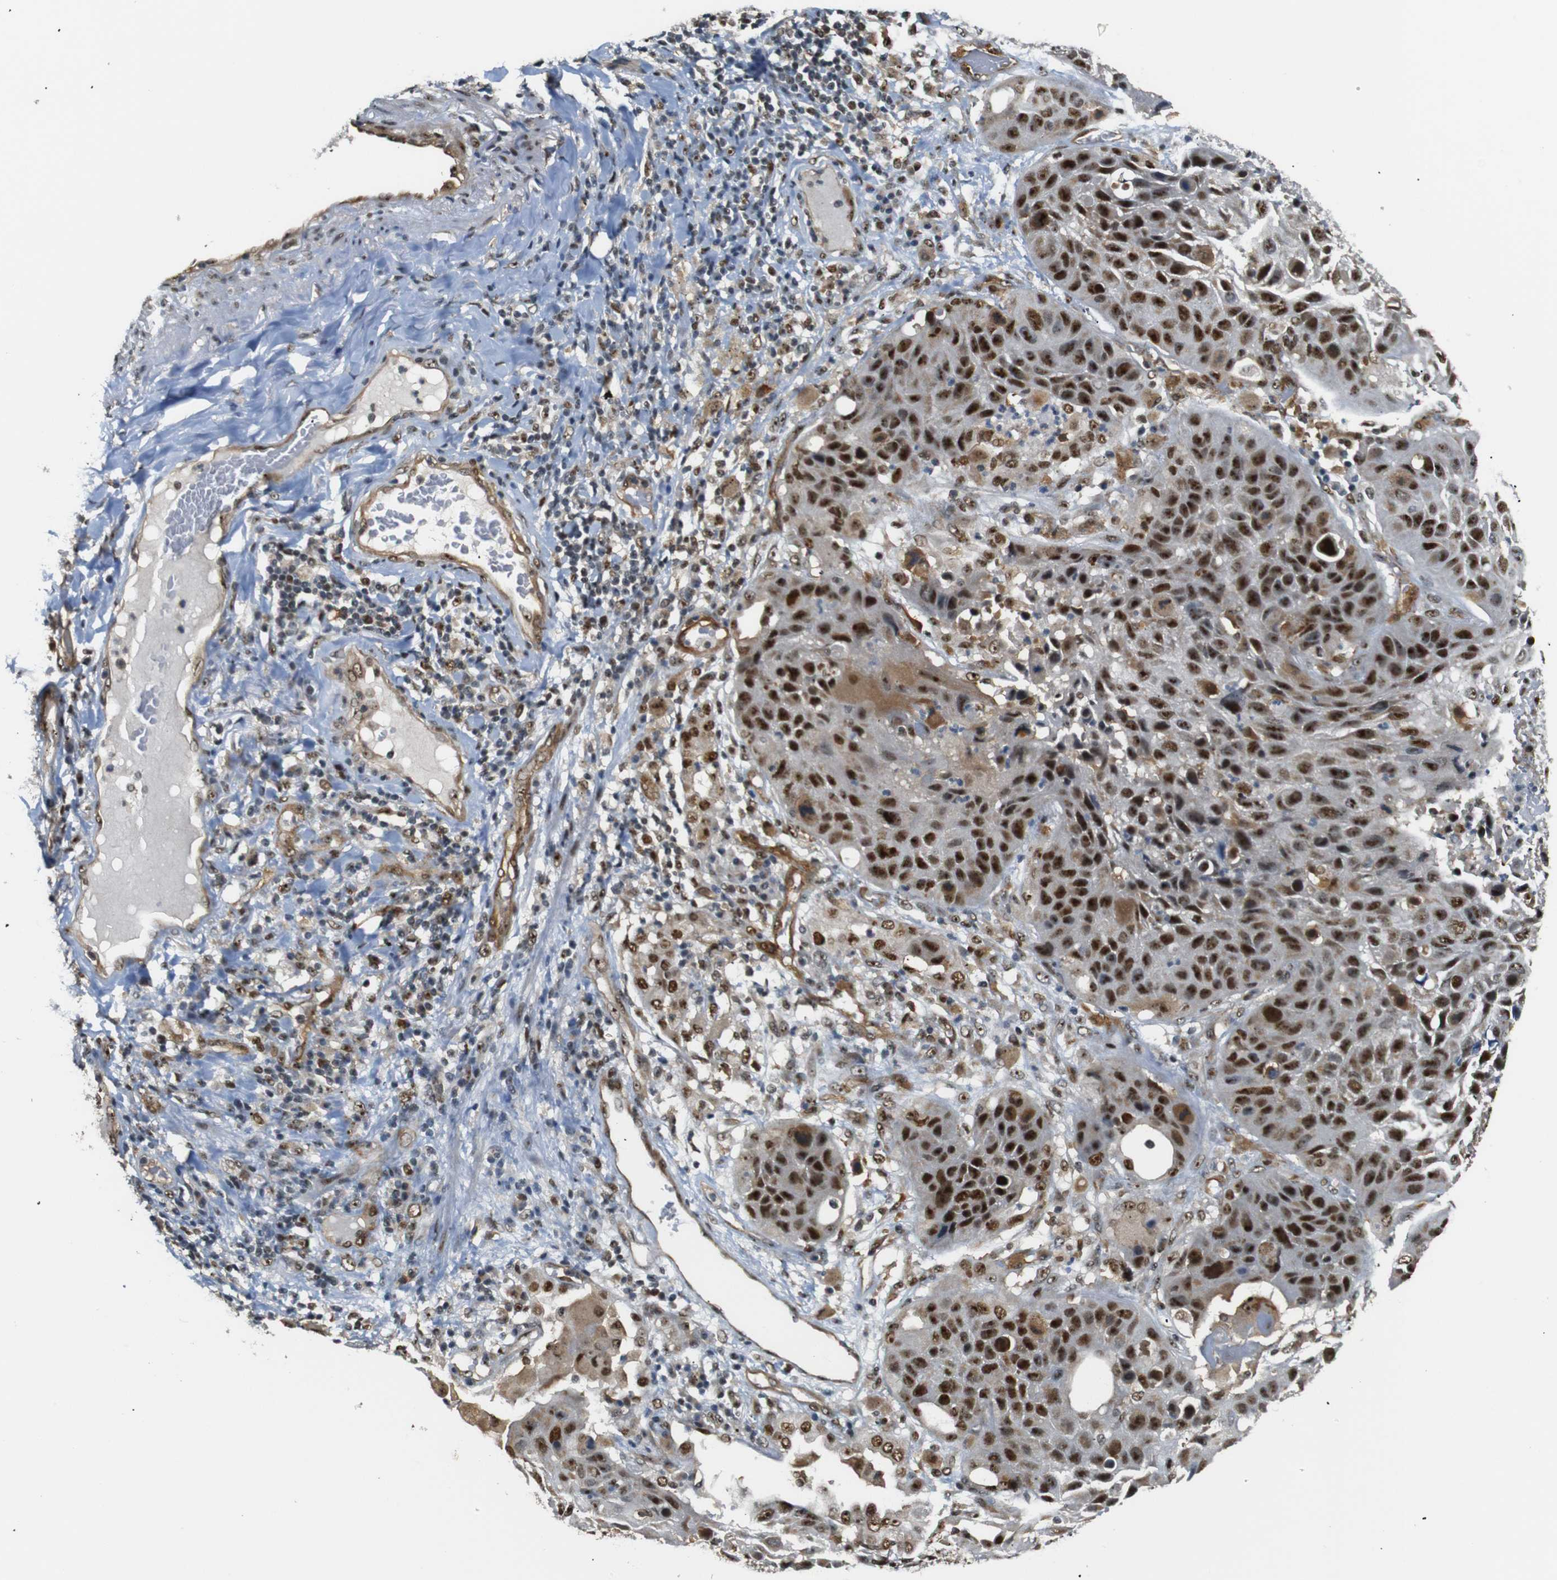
{"staining": {"intensity": "strong", "quantity": ">75%", "location": "cytoplasmic/membranous,nuclear"}, "tissue": "lung cancer", "cell_type": "Tumor cells", "image_type": "cancer", "snomed": [{"axis": "morphology", "description": "Squamous cell carcinoma, NOS"}, {"axis": "topography", "description": "Lung"}], "caption": "Immunohistochemistry (IHC) histopathology image of human lung squamous cell carcinoma stained for a protein (brown), which exhibits high levels of strong cytoplasmic/membranous and nuclear expression in approximately >75% of tumor cells.", "gene": "PARN", "patient": {"sex": "male", "age": 57}}